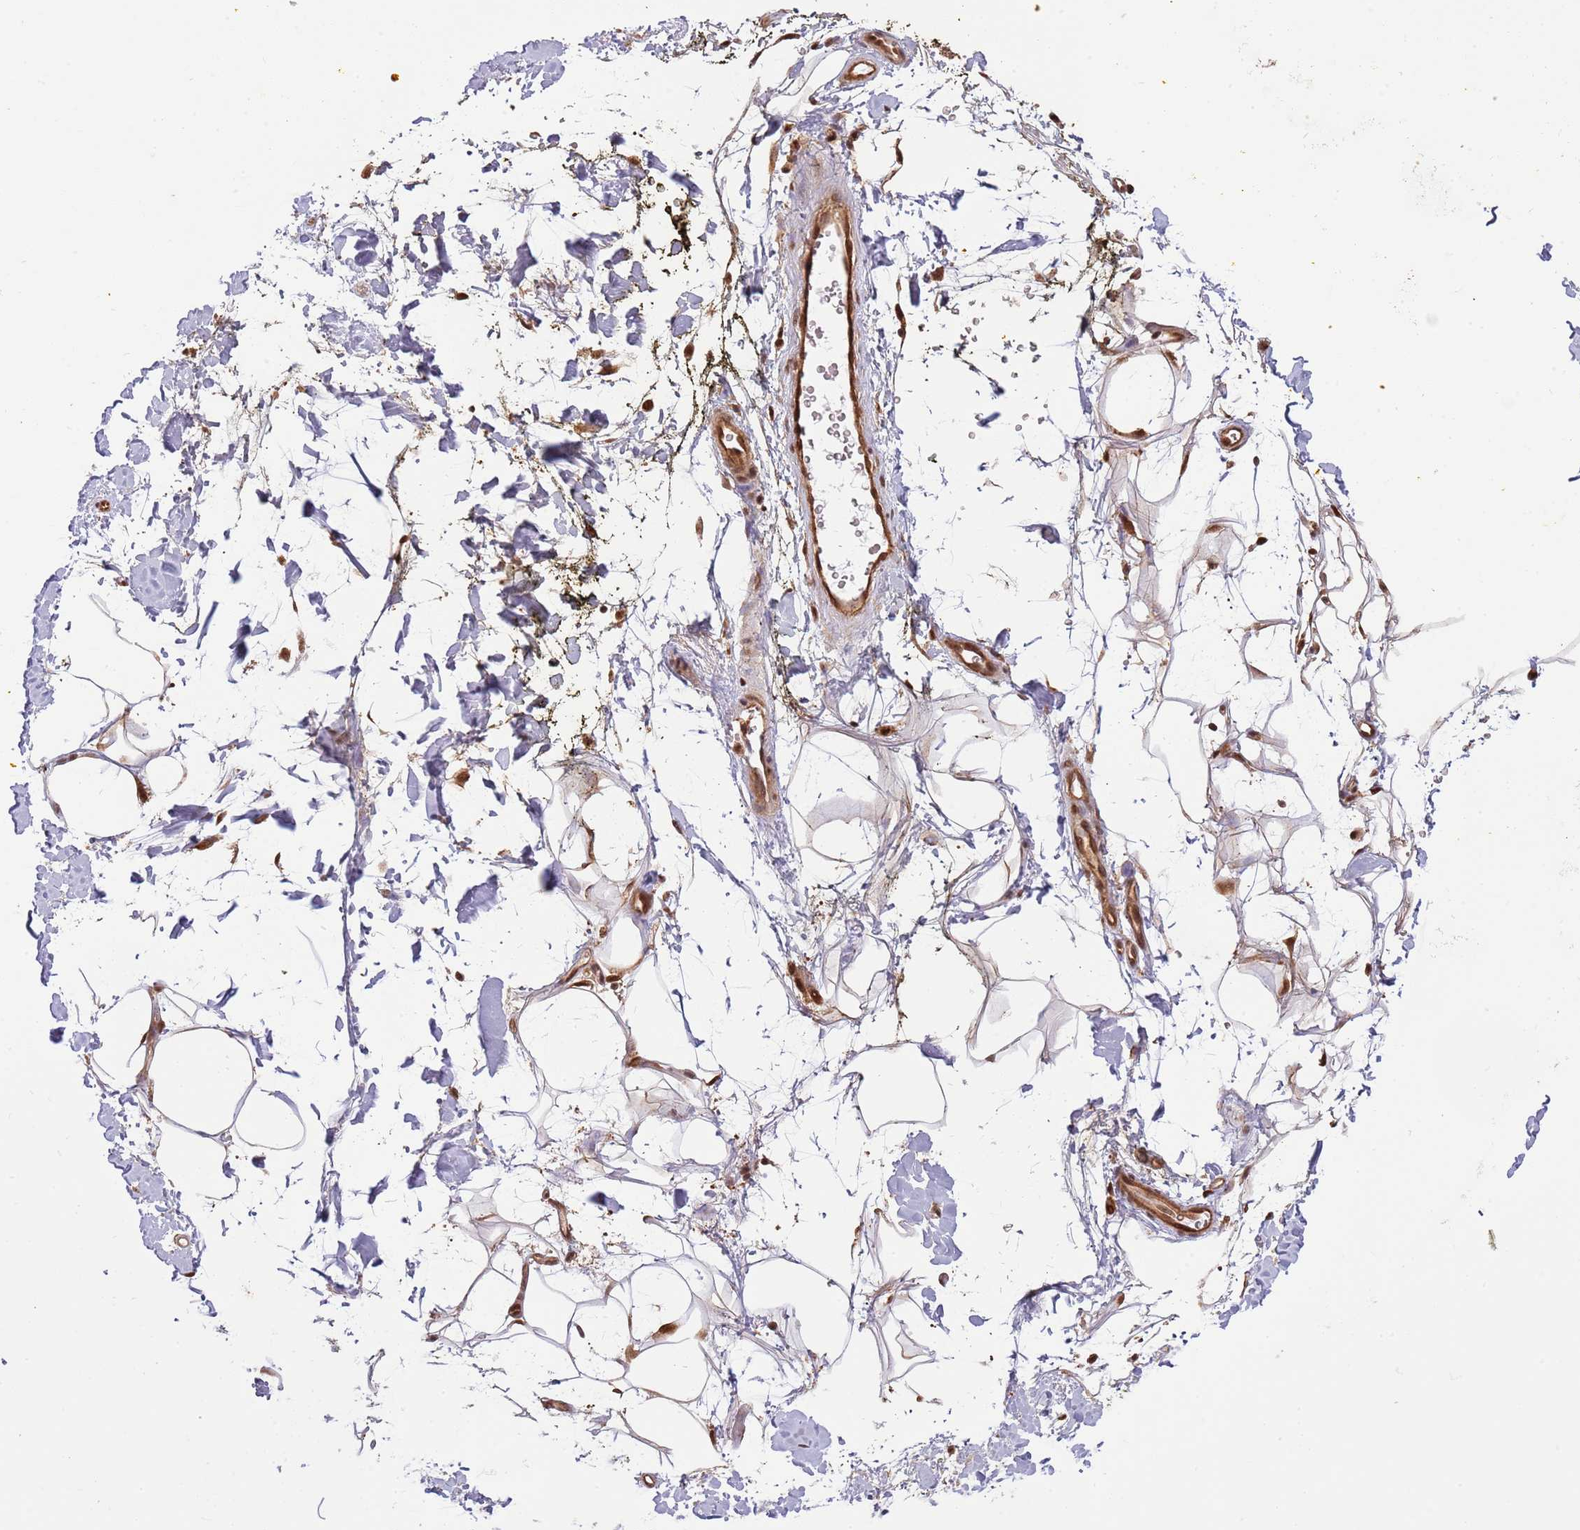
{"staining": {"intensity": "moderate", "quantity": ">75%", "location": "cytoplasmic/membranous,nuclear"}, "tissue": "adipose tissue", "cell_type": "Adipocytes", "image_type": "normal", "snomed": [{"axis": "morphology", "description": "Normal tissue, NOS"}, {"axis": "morphology", "description": "Adenocarcinoma, NOS"}, {"axis": "topography", "description": "Pancreas"}, {"axis": "topography", "description": "Peripheral nerve tissue"}], "caption": "Immunohistochemistry (IHC) (DAB (3,3'-diaminobenzidine)) staining of normal human adipose tissue reveals moderate cytoplasmic/membranous,nuclear protein positivity in approximately >75% of adipocytes.", "gene": "PLSCR5", "patient": {"sex": "male", "age": 59}}